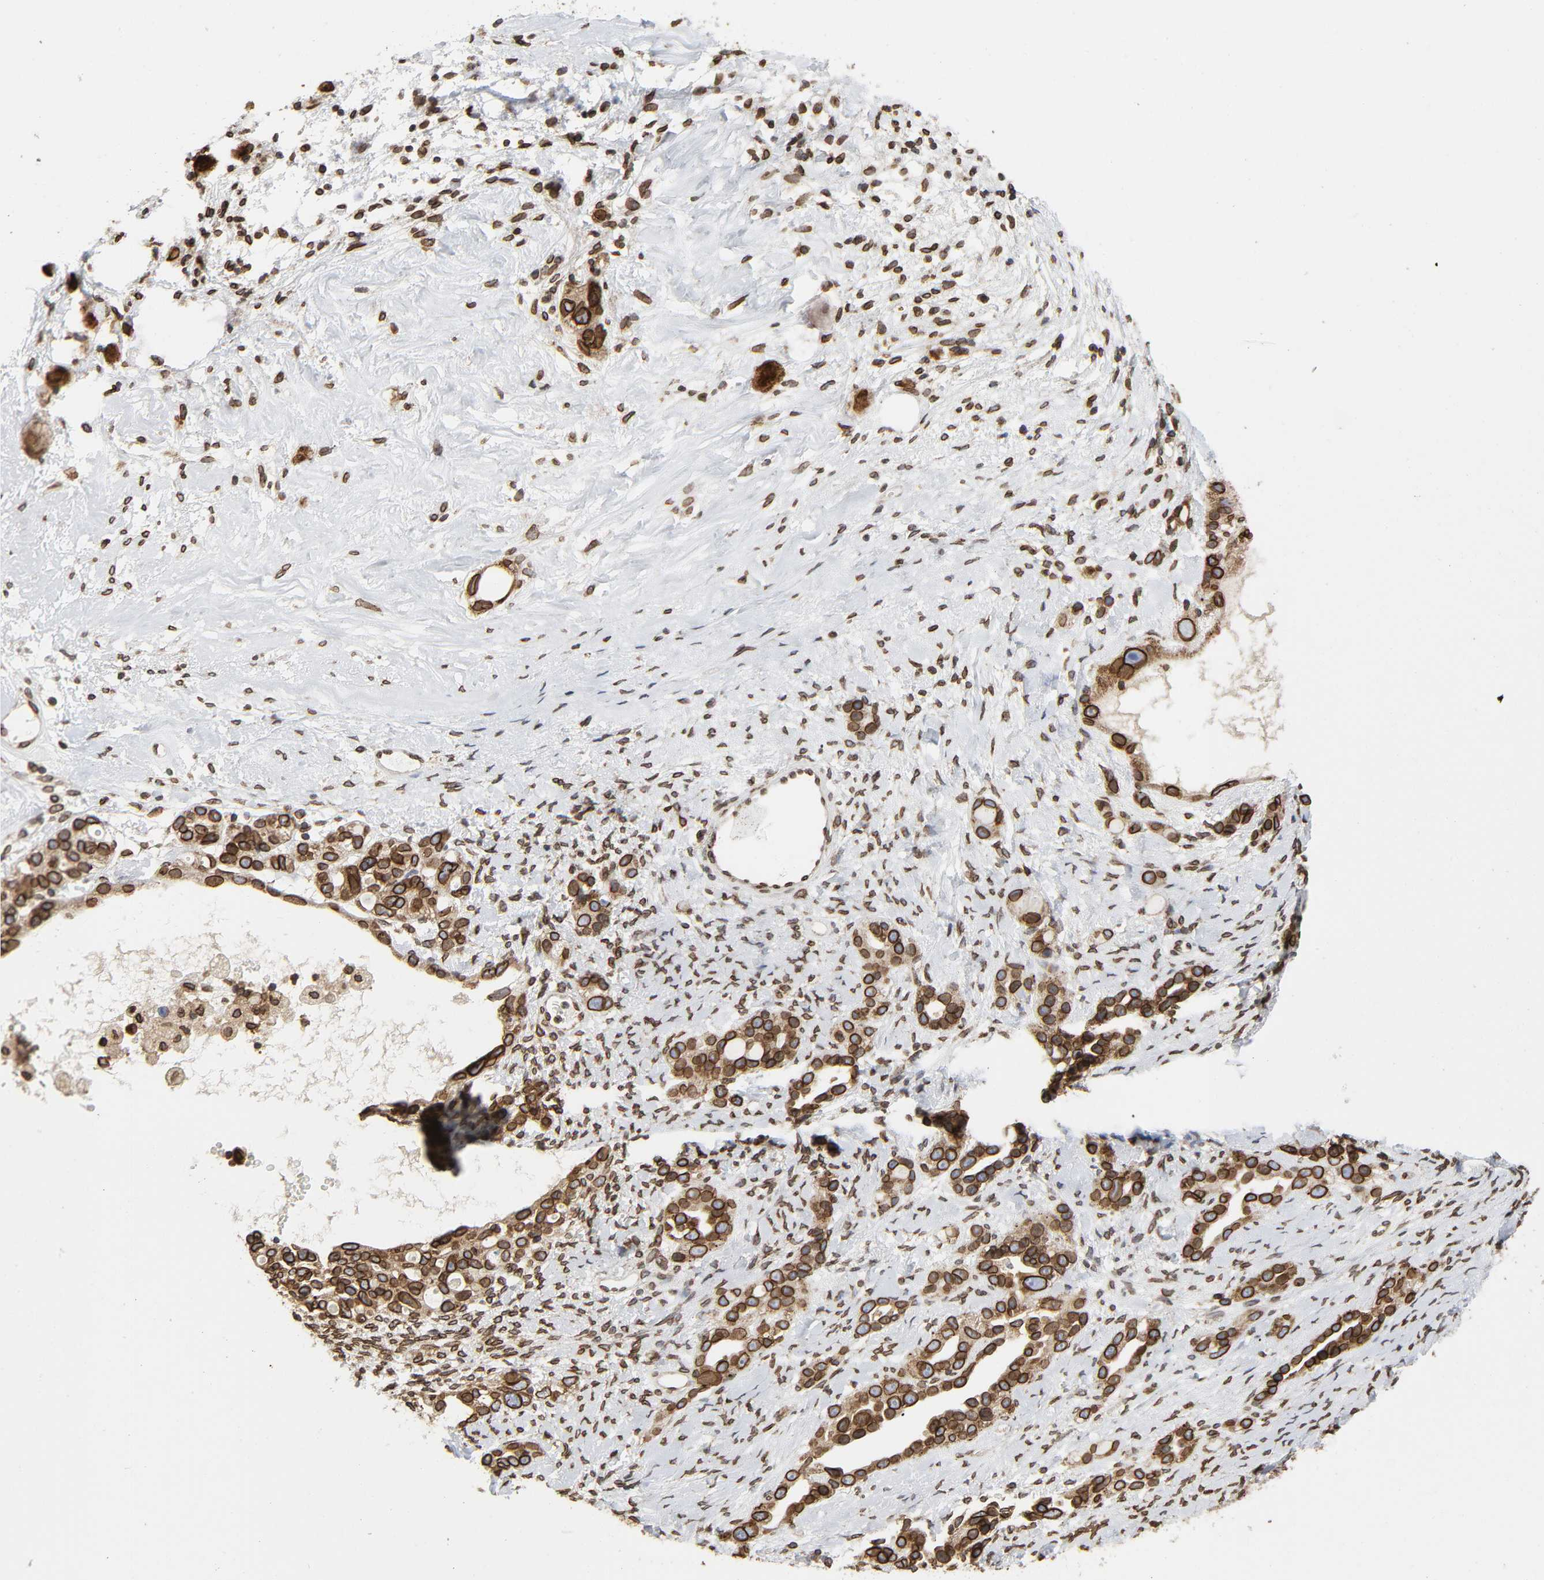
{"staining": {"intensity": "strong", "quantity": ">75%", "location": "cytoplasmic/membranous,nuclear"}, "tissue": "ovarian cancer", "cell_type": "Tumor cells", "image_type": "cancer", "snomed": [{"axis": "morphology", "description": "Cystadenocarcinoma, serous, NOS"}, {"axis": "topography", "description": "Ovary"}], "caption": "Strong cytoplasmic/membranous and nuclear expression is present in approximately >75% of tumor cells in ovarian cancer (serous cystadenocarcinoma).", "gene": "RANGAP1", "patient": {"sex": "female", "age": 66}}